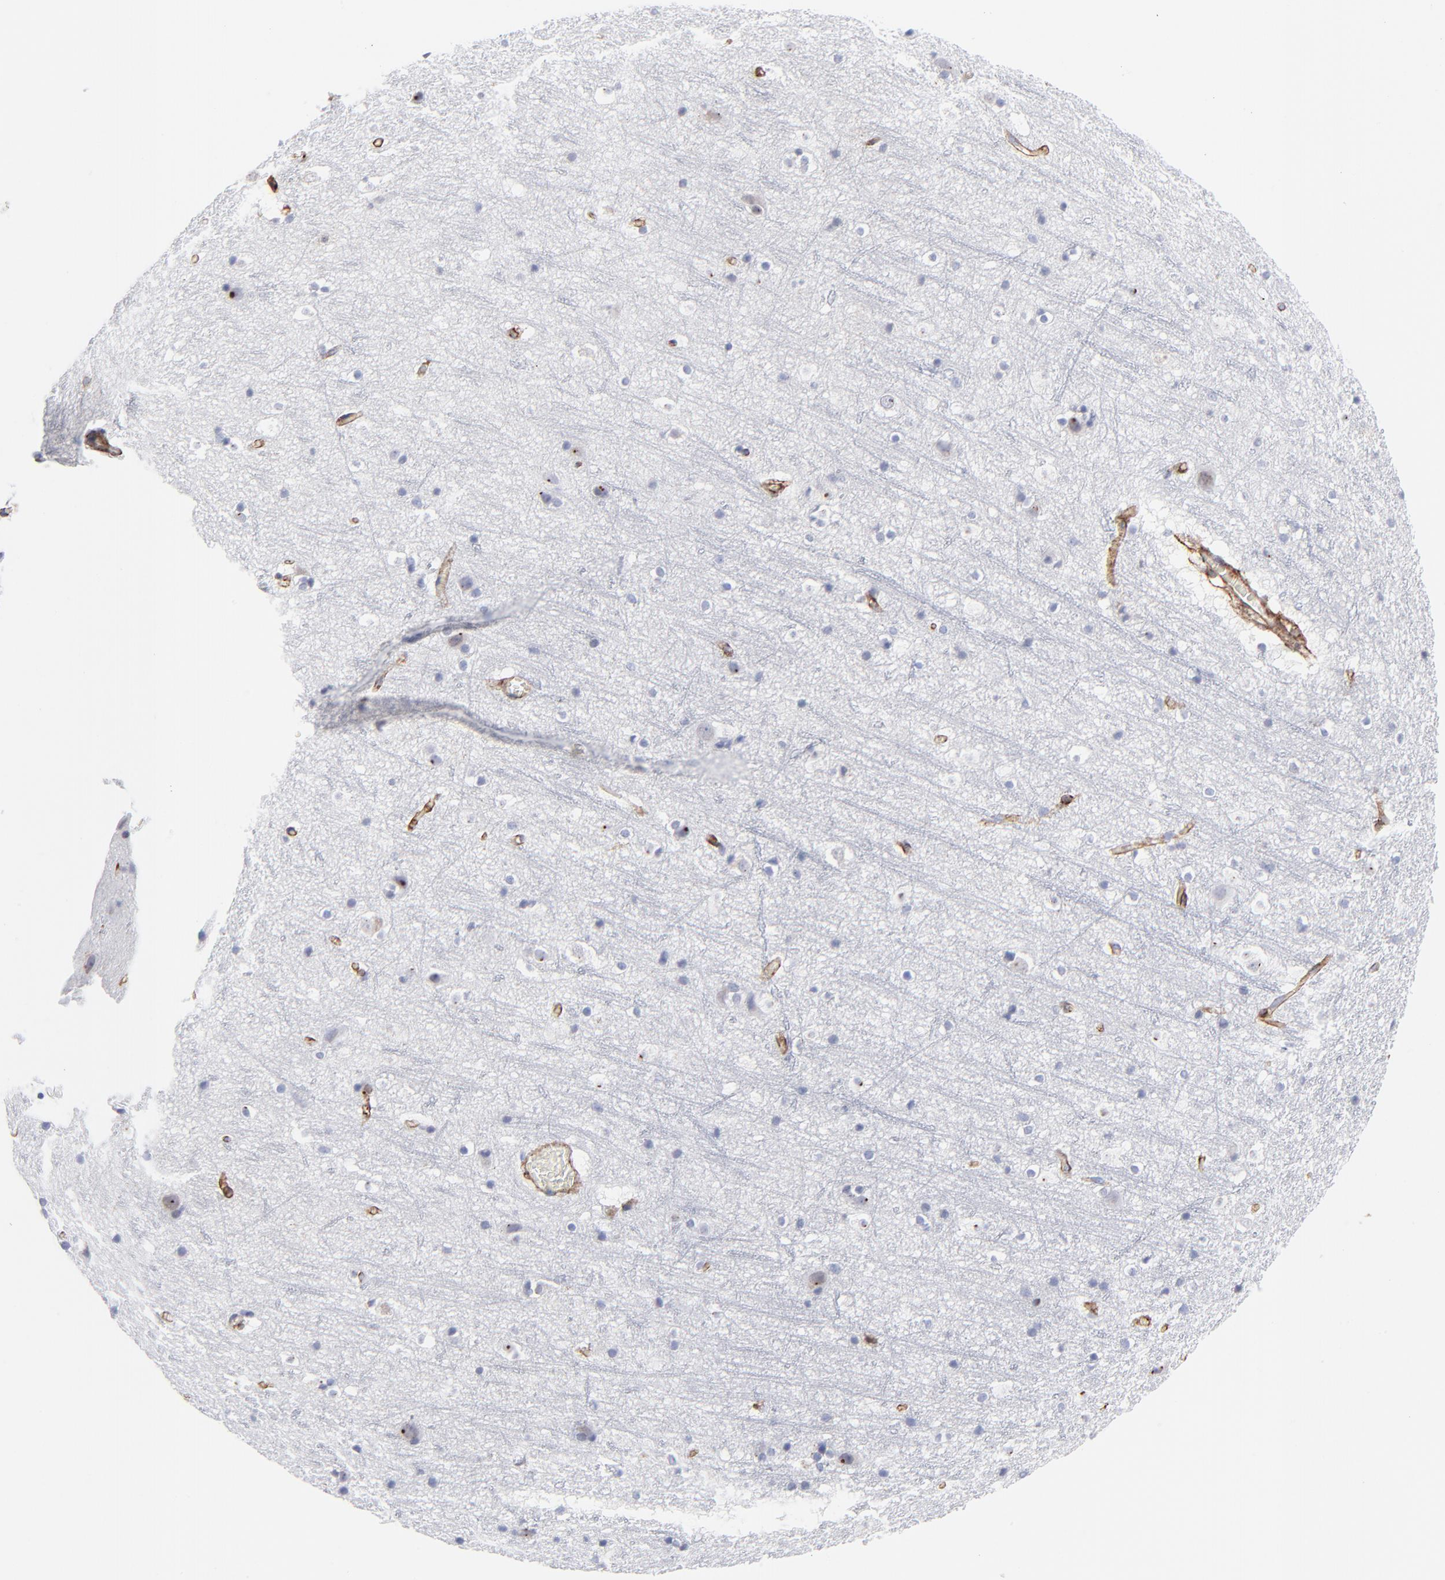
{"staining": {"intensity": "moderate", "quantity": ">75%", "location": "cytoplasmic/membranous"}, "tissue": "cerebral cortex", "cell_type": "Endothelial cells", "image_type": "normal", "snomed": [{"axis": "morphology", "description": "Normal tissue, NOS"}, {"axis": "topography", "description": "Cerebral cortex"}], "caption": "Immunohistochemistry (IHC) micrograph of benign cerebral cortex: human cerebral cortex stained using immunohistochemistry (IHC) displays medium levels of moderate protein expression localized specifically in the cytoplasmic/membranous of endothelial cells, appearing as a cytoplasmic/membranous brown color.", "gene": "PDGFRB", "patient": {"sex": "female", "age": 45}}